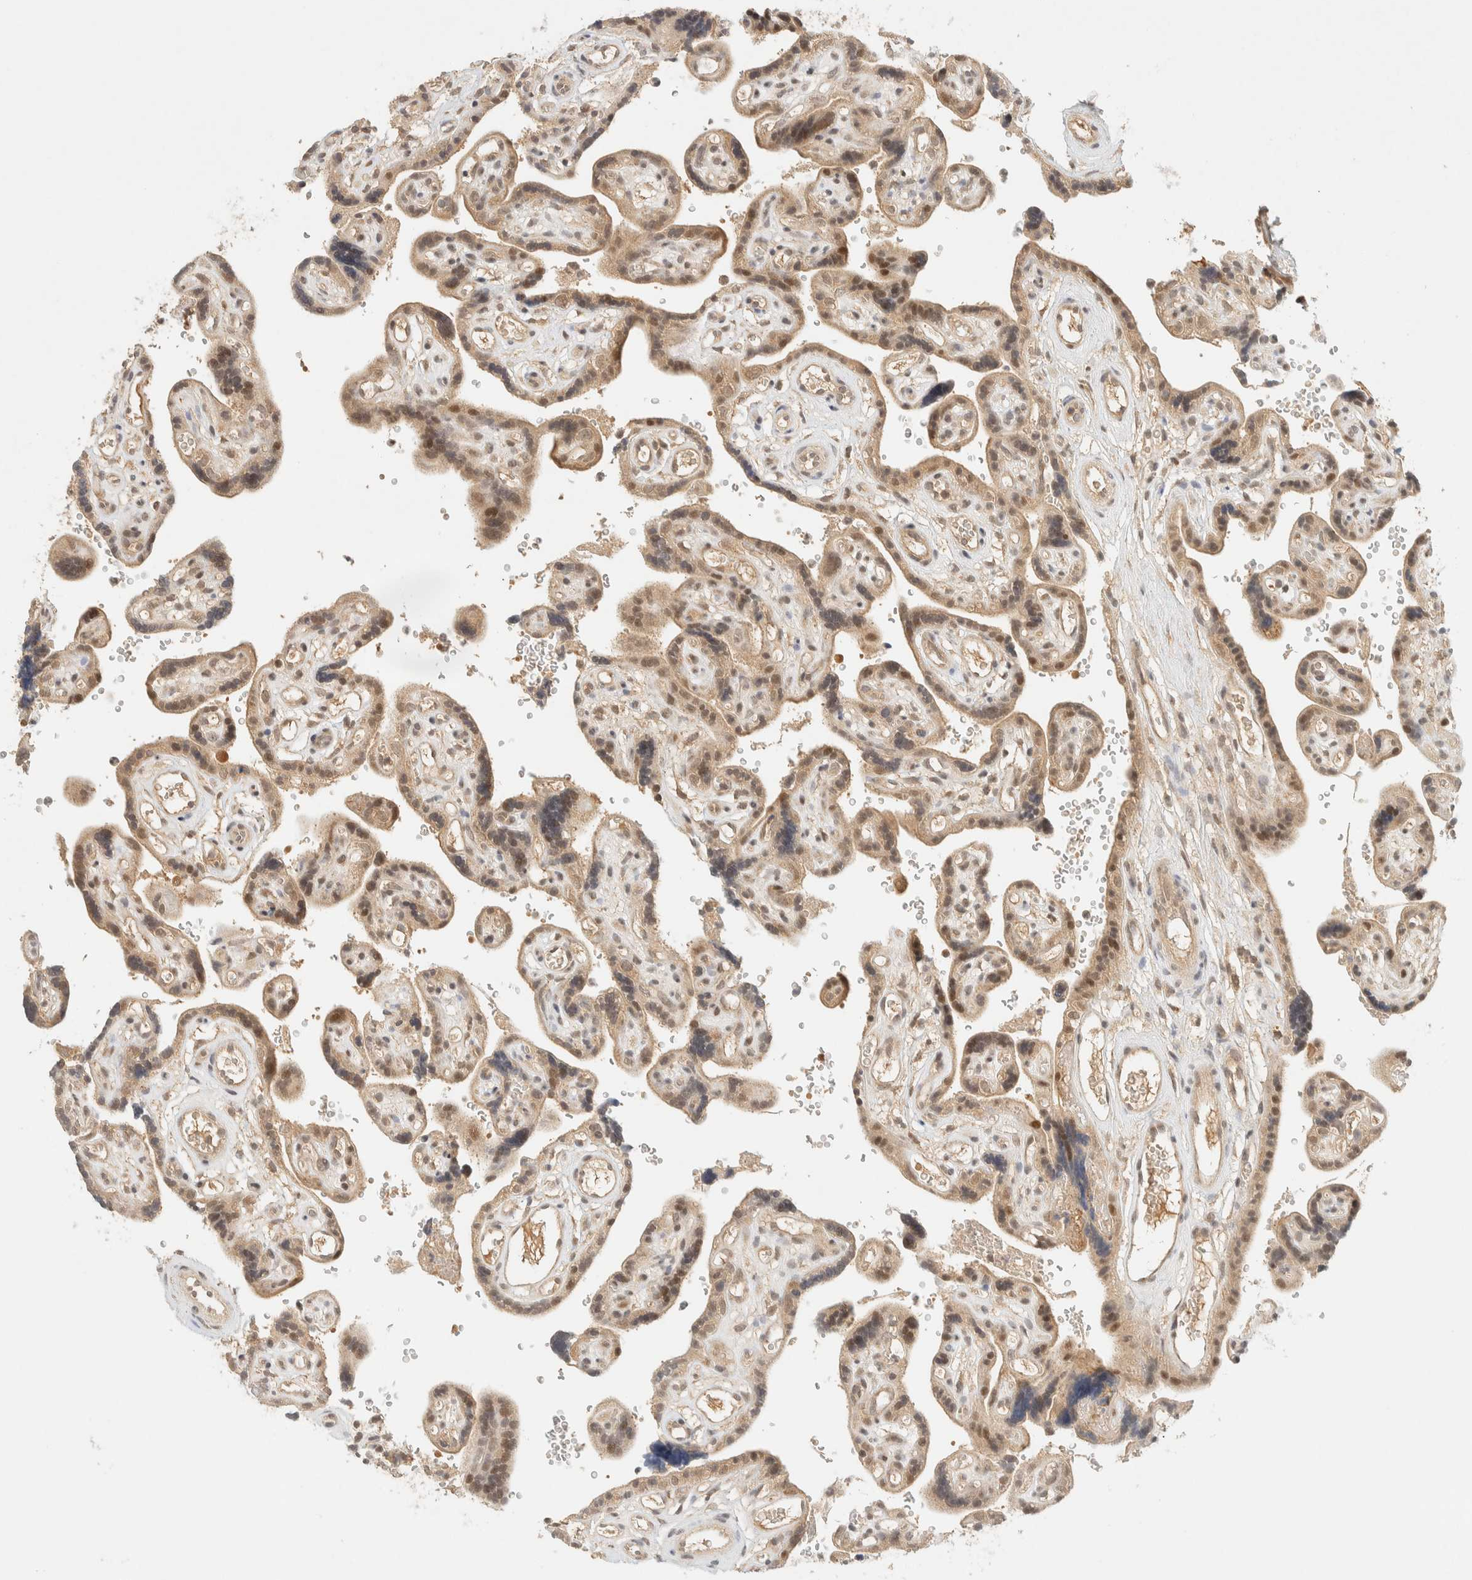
{"staining": {"intensity": "moderate", "quantity": ">75%", "location": "cytoplasmic/membranous,nuclear"}, "tissue": "placenta", "cell_type": "Decidual cells", "image_type": "normal", "snomed": [{"axis": "morphology", "description": "Normal tissue, NOS"}, {"axis": "topography", "description": "Placenta"}], "caption": "Protein expression analysis of normal placenta reveals moderate cytoplasmic/membranous,nuclear expression in approximately >75% of decidual cells. The staining was performed using DAB to visualize the protein expression in brown, while the nuclei were stained in blue with hematoxylin (Magnification: 20x).", "gene": "KIFAP3", "patient": {"sex": "female", "age": 30}}